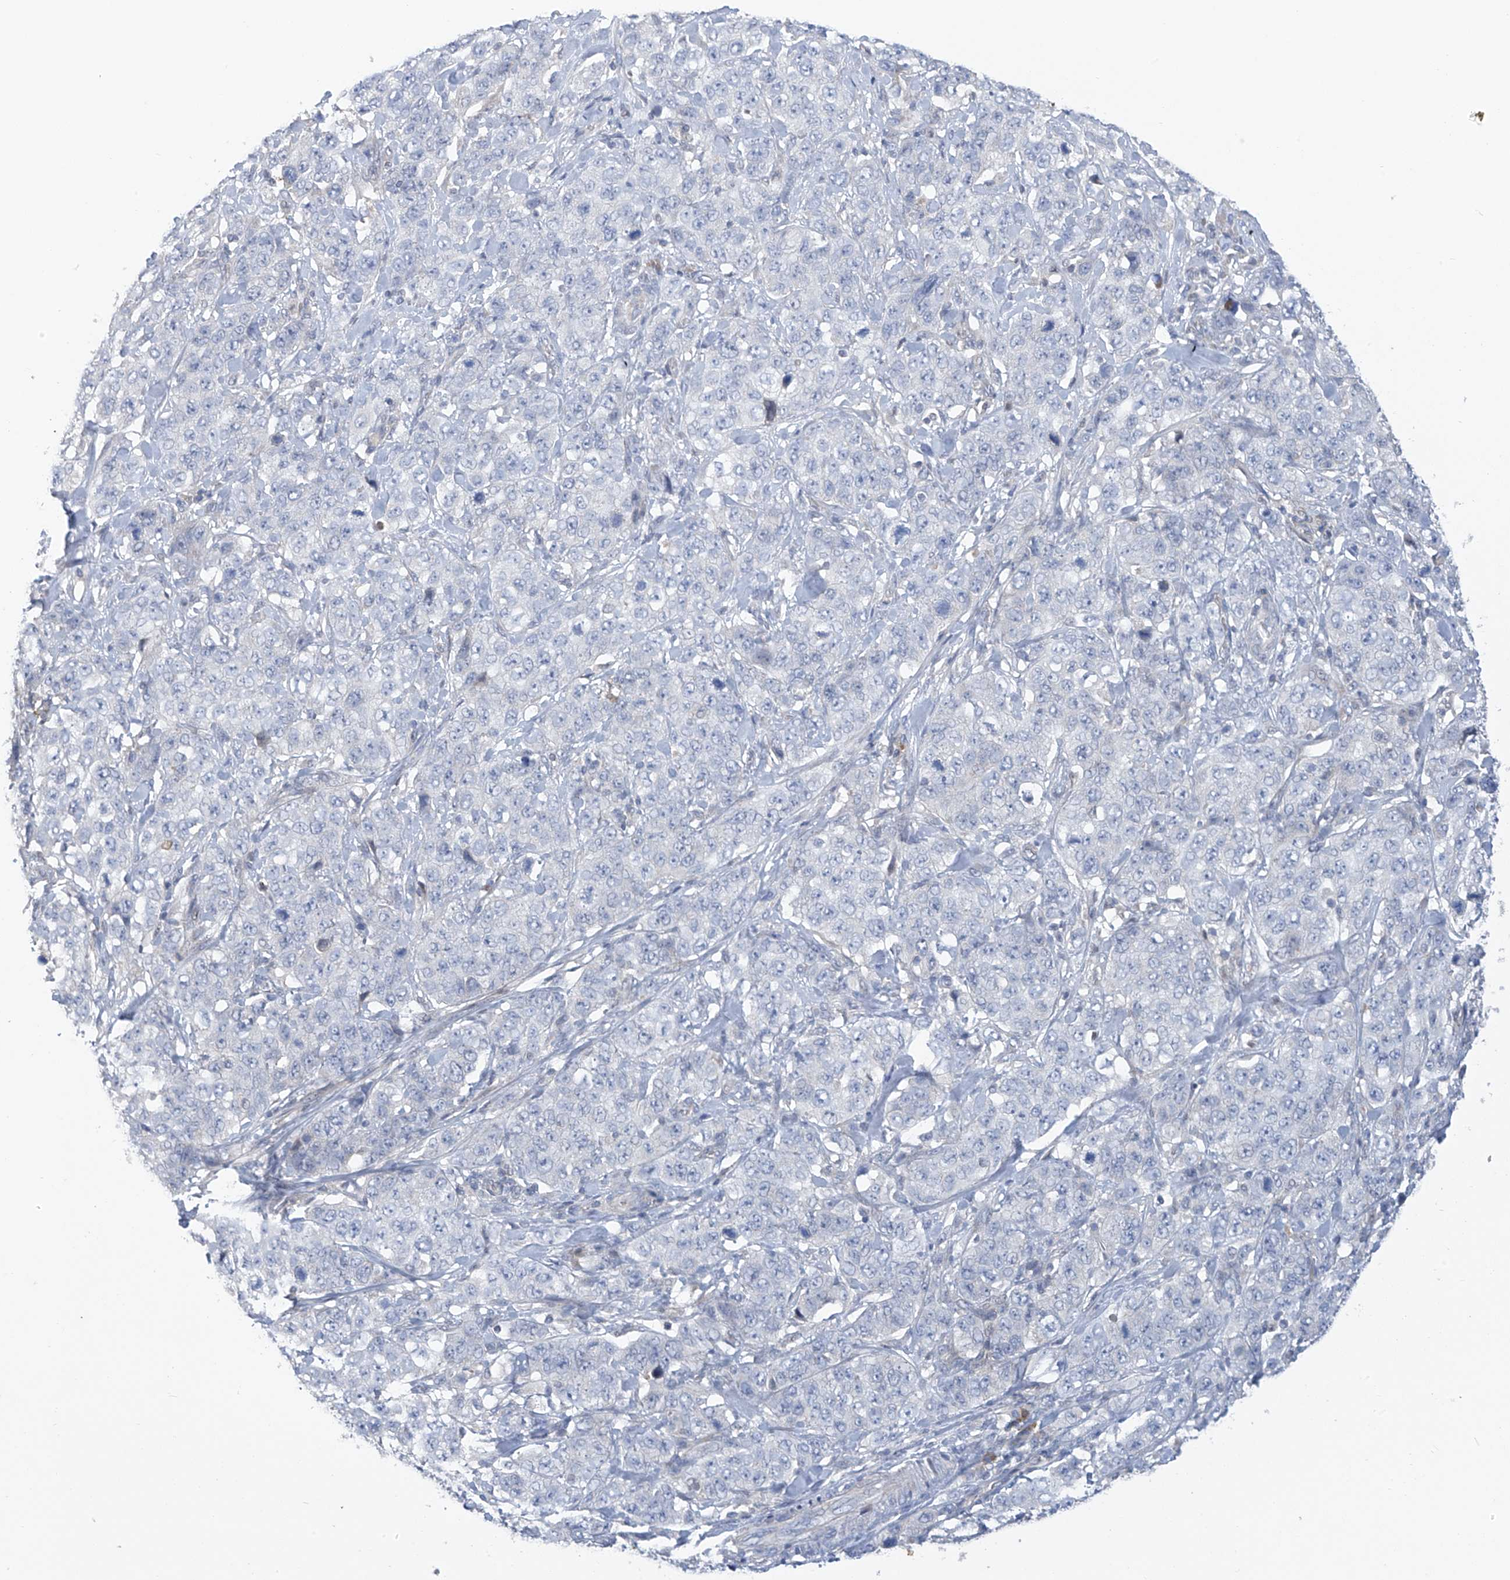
{"staining": {"intensity": "negative", "quantity": "none", "location": "none"}, "tissue": "stomach cancer", "cell_type": "Tumor cells", "image_type": "cancer", "snomed": [{"axis": "morphology", "description": "Adenocarcinoma, NOS"}, {"axis": "topography", "description": "Stomach"}], "caption": "This micrograph is of stomach adenocarcinoma stained with IHC to label a protein in brown with the nuclei are counter-stained blue. There is no expression in tumor cells.", "gene": "SLCO4A1", "patient": {"sex": "male", "age": 48}}